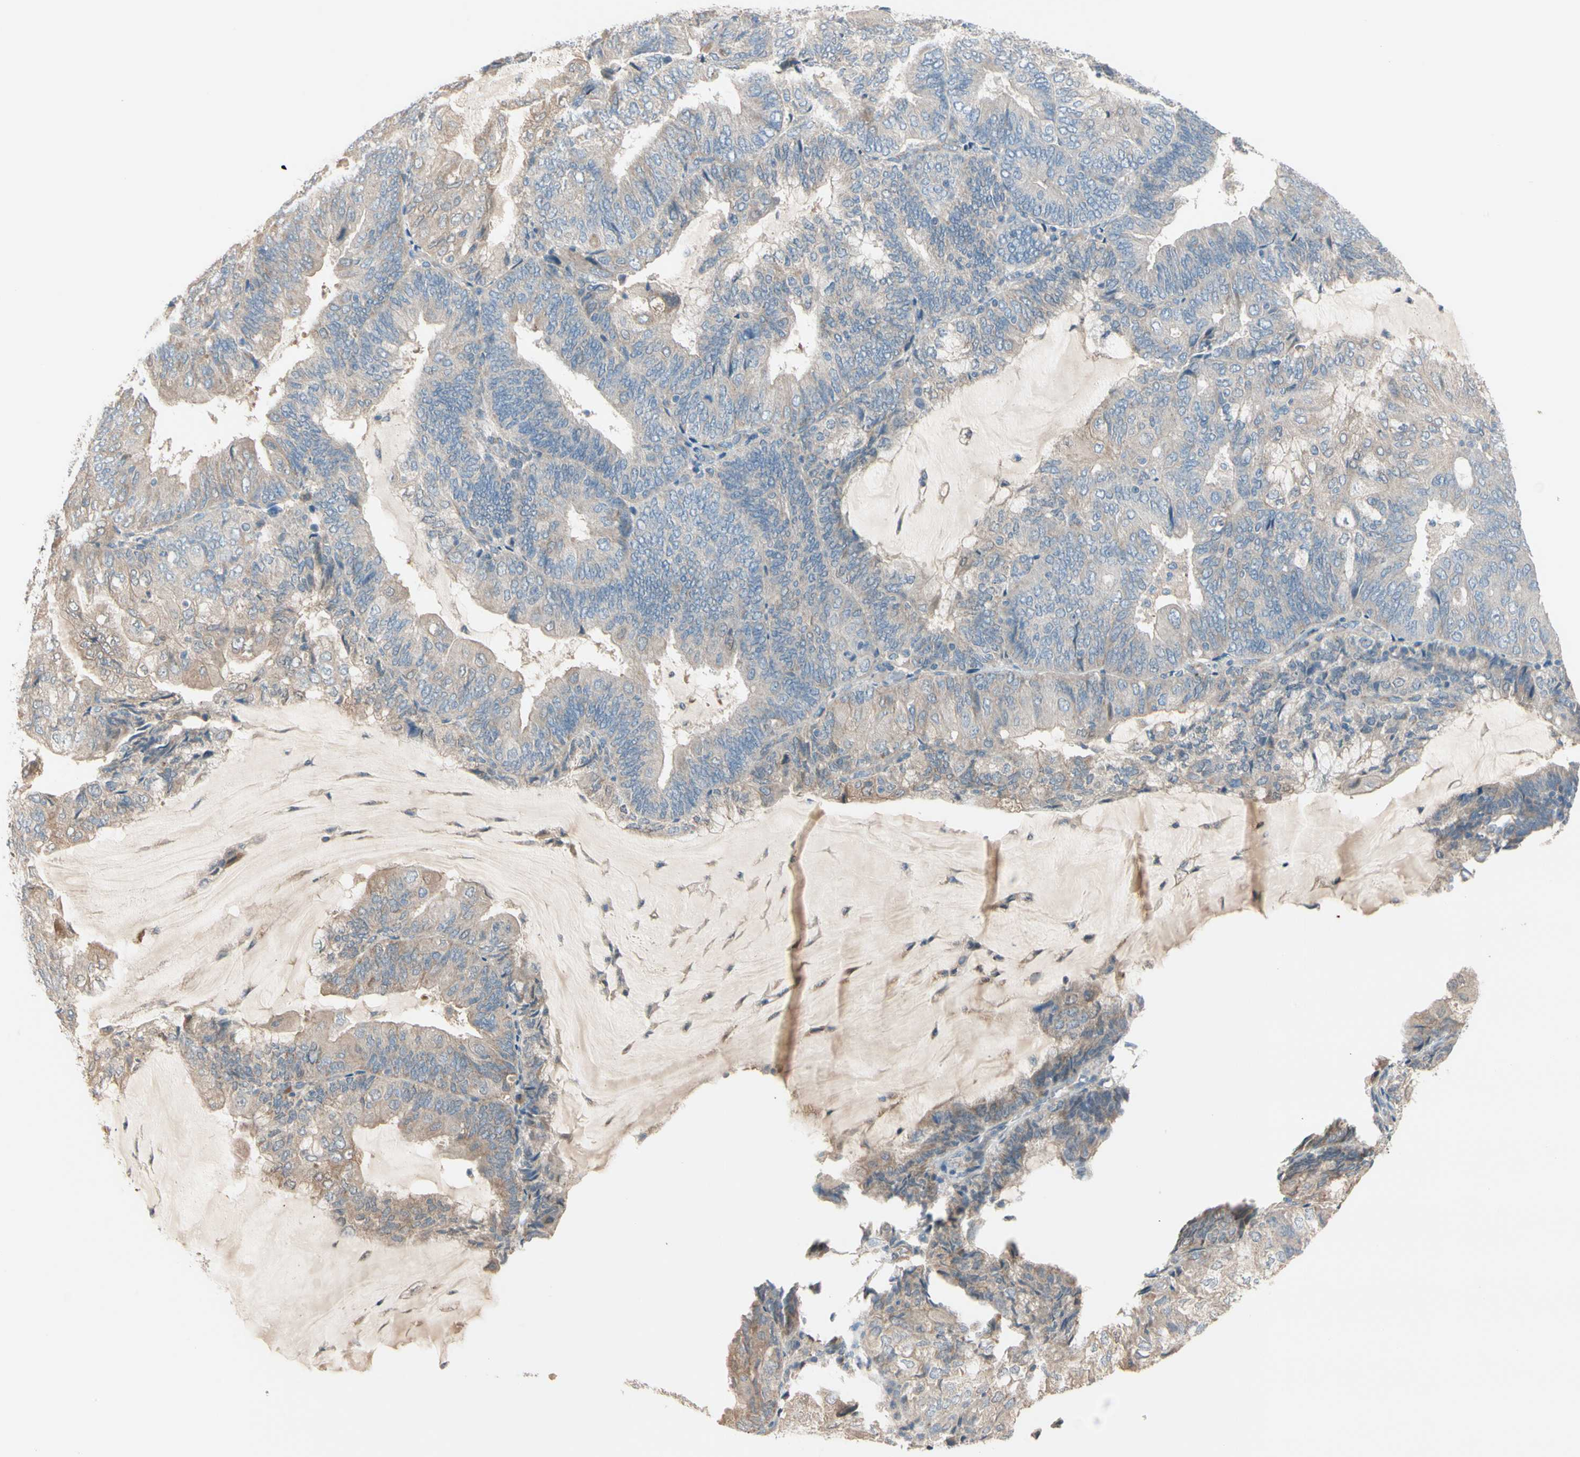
{"staining": {"intensity": "weak", "quantity": ">75%", "location": "cytoplasmic/membranous"}, "tissue": "endometrial cancer", "cell_type": "Tumor cells", "image_type": "cancer", "snomed": [{"axis": "morphology", "description": "Adenocarcinoma, NOS"}, {"axis": "topography", "description": "Endometrium"}], "caption": "Immunohistochemical staining of adenocarcinoma (endometrial) reveals low levels of weak cytoplasmic/membranous protein expression in about >75% of tumor cells.", "gene": "EPHA3", "patient": {"sex": "female", "age": 81}}